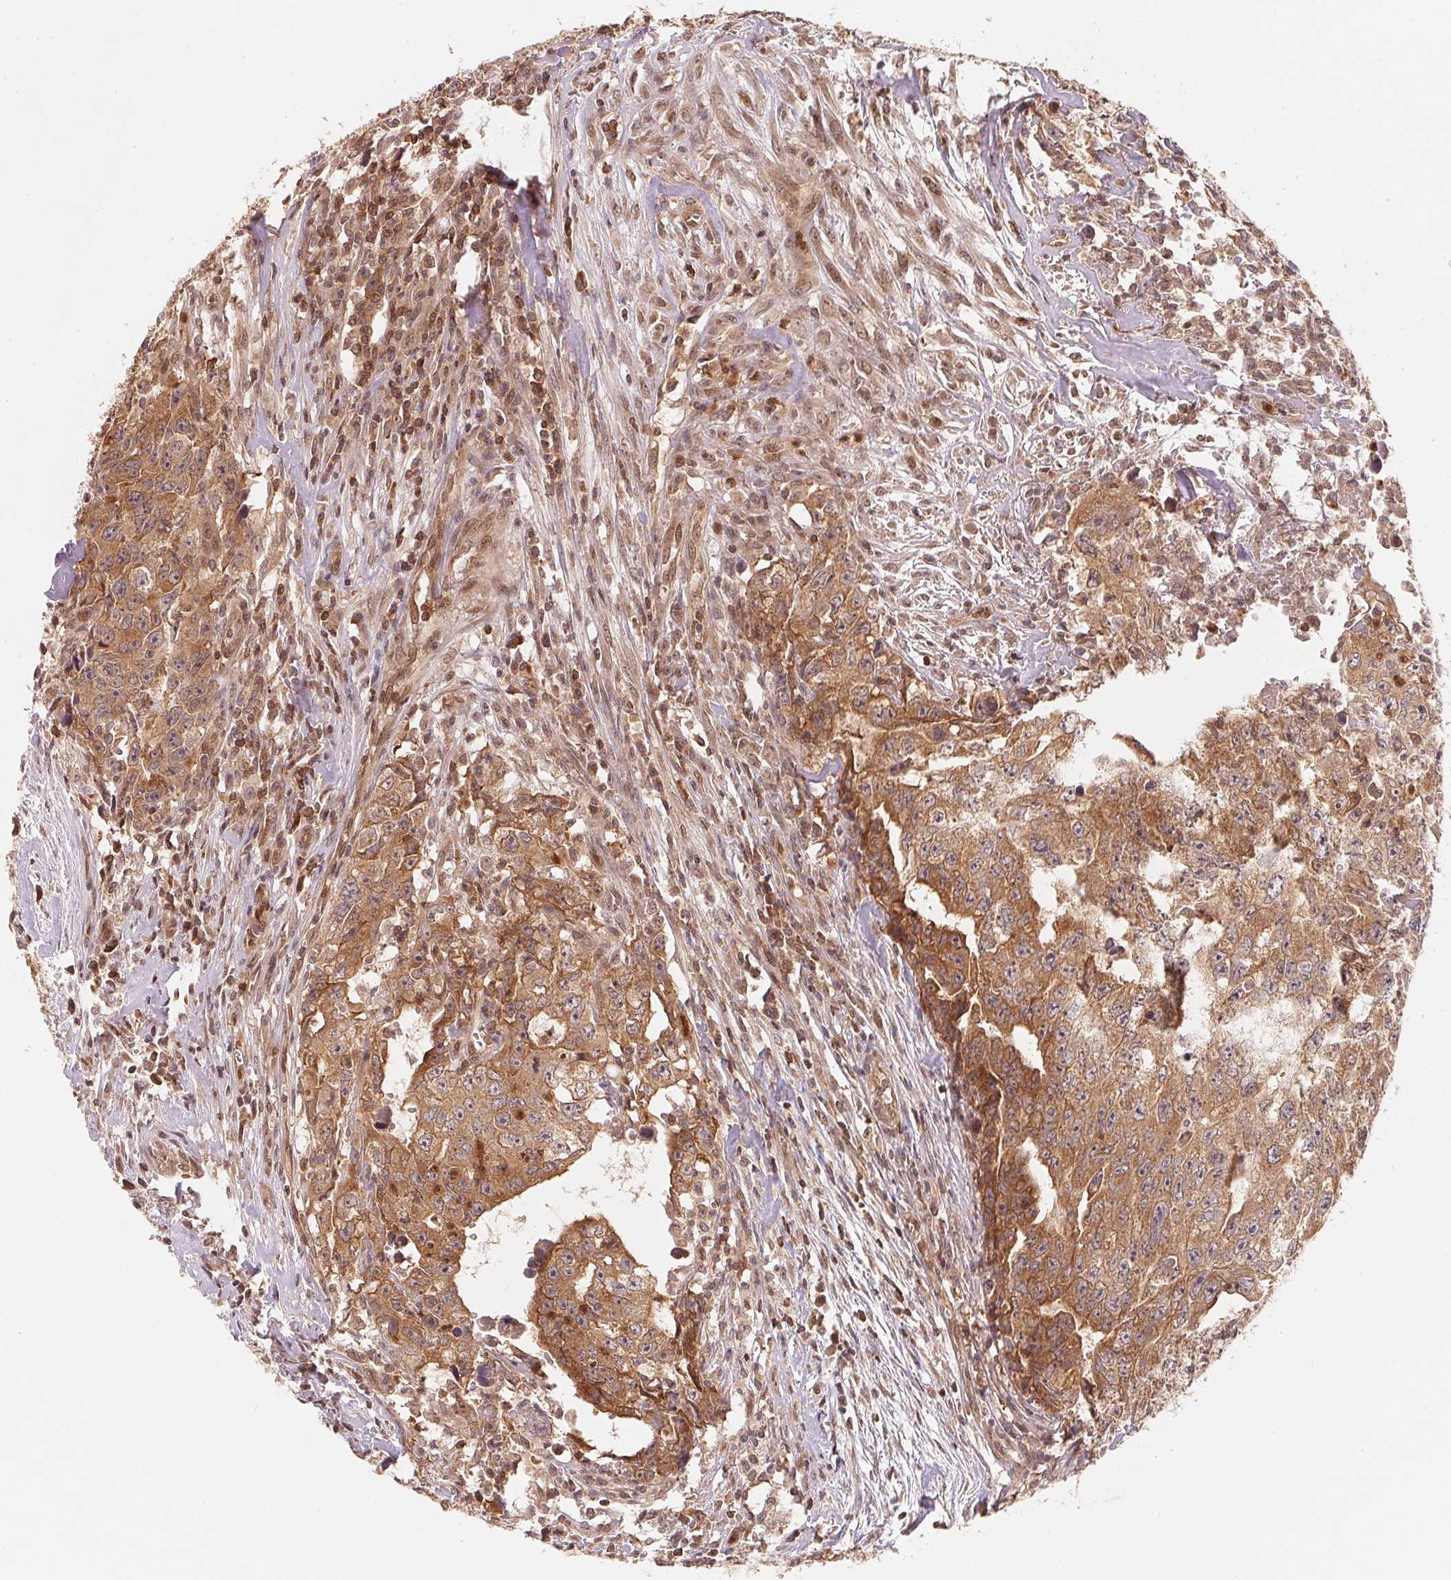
{"staining": {"intensity": "moderate", "quantity": ">75%", "location": "cytoplasmic/membranous"}, "tissue": "testis cancer", "cell_type": "Tumor cells", "image_type": "cancer", "snomed": [{"axis": "morphology", "description": "Carcinoma, Embryonal, NOS"}, {"axis": "morphology", "description": "Teratoma, malignant, NOS"}, {"axis": "topography", "description": "Testis"}], "caption": "This micrograph displays testis embryonal carcinoma stained with immunohistochemistry to label a protein in brown. The cytoplasmic/membranous of tumor cells show moderate positivity for the protein. Nuclei are counter-stained blue.", "gene": "CCDC102B", "patient": {"sex": "male", "age": 24}}